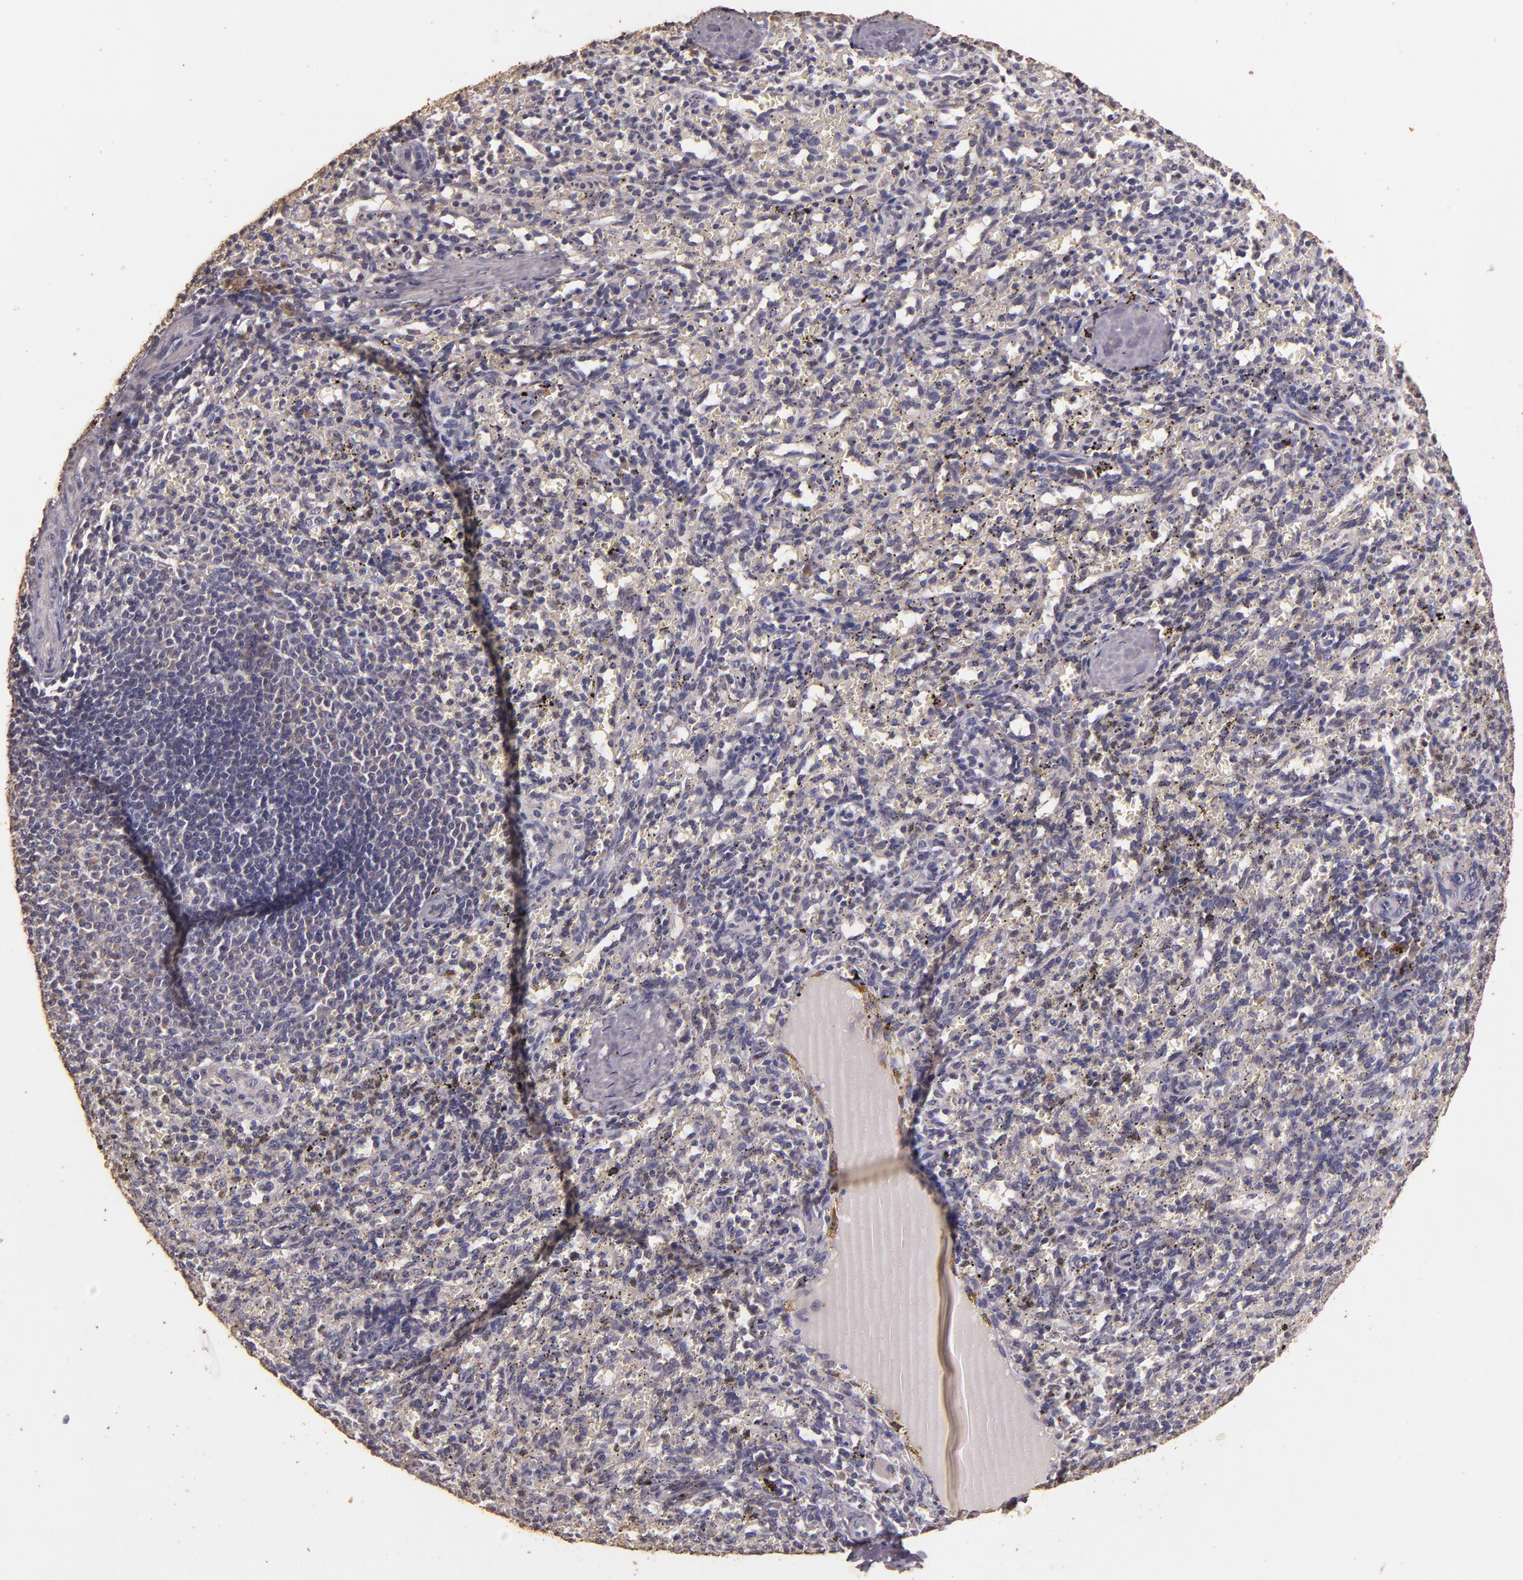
{"staining": {"intensity": "negative", "quantity": "none", "location": "none"}, "tissue": "spleen", "cell_type": "Cells in red pulp", "image_type": "normal", "snomed": [{"axis": "morphology", "description": "Normal tissue, NOS"}, {"axis": "topography", "description": "Spleen"}], "caption": "This histopathology image is of benign spleen stained with IHC to label a protein in brown with the nuclei are counter-stained blue. There is no staining in cells in red pulp.", "gene": "BCL2L13", "patient": {"sex": "female", "age": 10}}